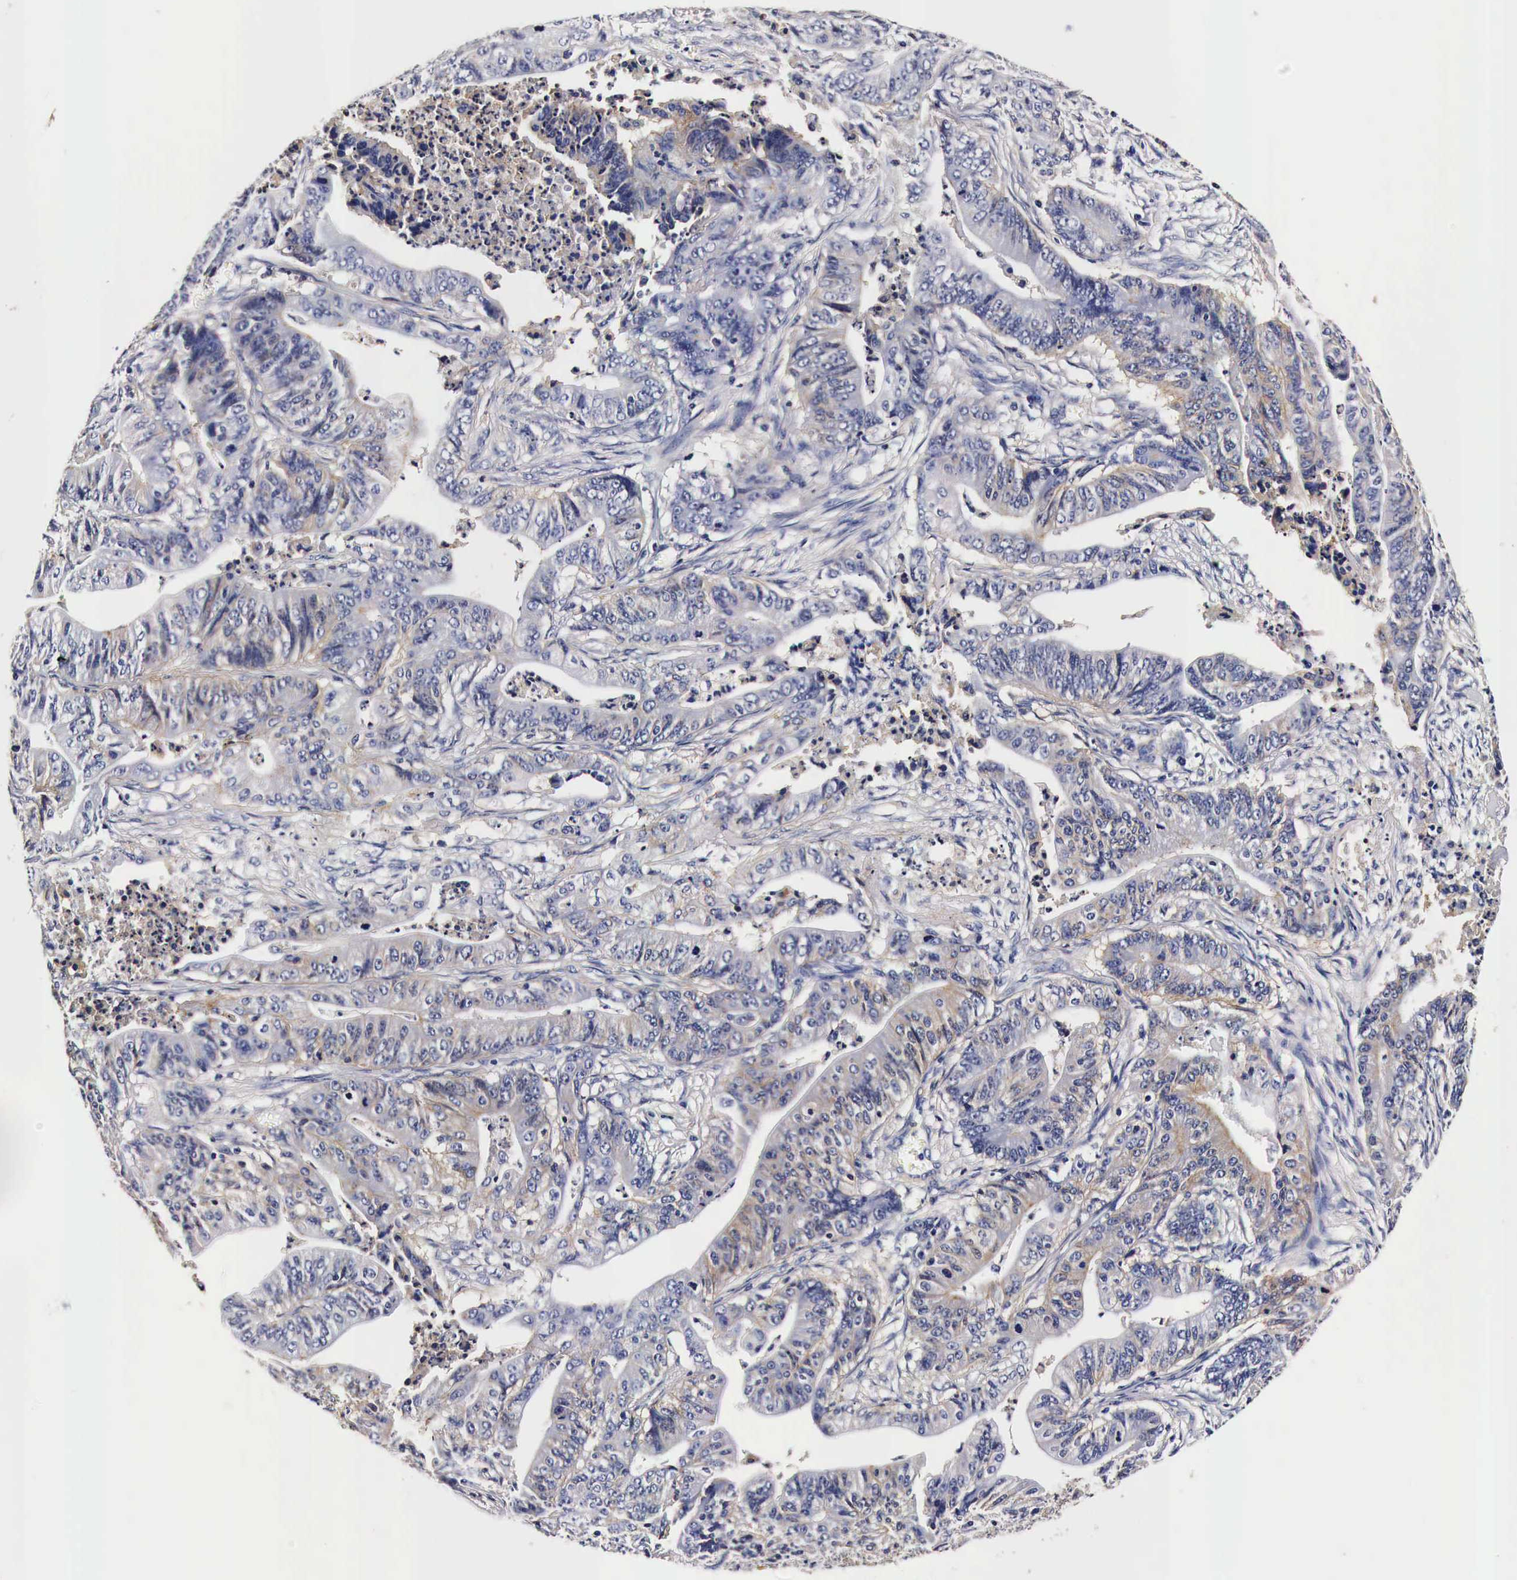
{"staining": {"intensity": "weak", "quantity": "25%-75%", "location": "cytoplasmic/membranous"}, "tissue": "stomach cancer", "cell_type": "Tumor cells", "image_type": "cancer", "snomed": [{"axis": "morphology", "description": "Adenocarcinoma, NOS"}, {"axis": "topography", "description": "Stomach, lower"}], "caption": "Stomach adenocarcinoma tissue reveals weak cytoplasmic/membranous expression in about 25%-75% of tumor cells Immunohistochemistry stains the protein in brown and the nuclei are stained blue.", "gene": "RP2", "patient": {"sex": "female", "age": 86}}